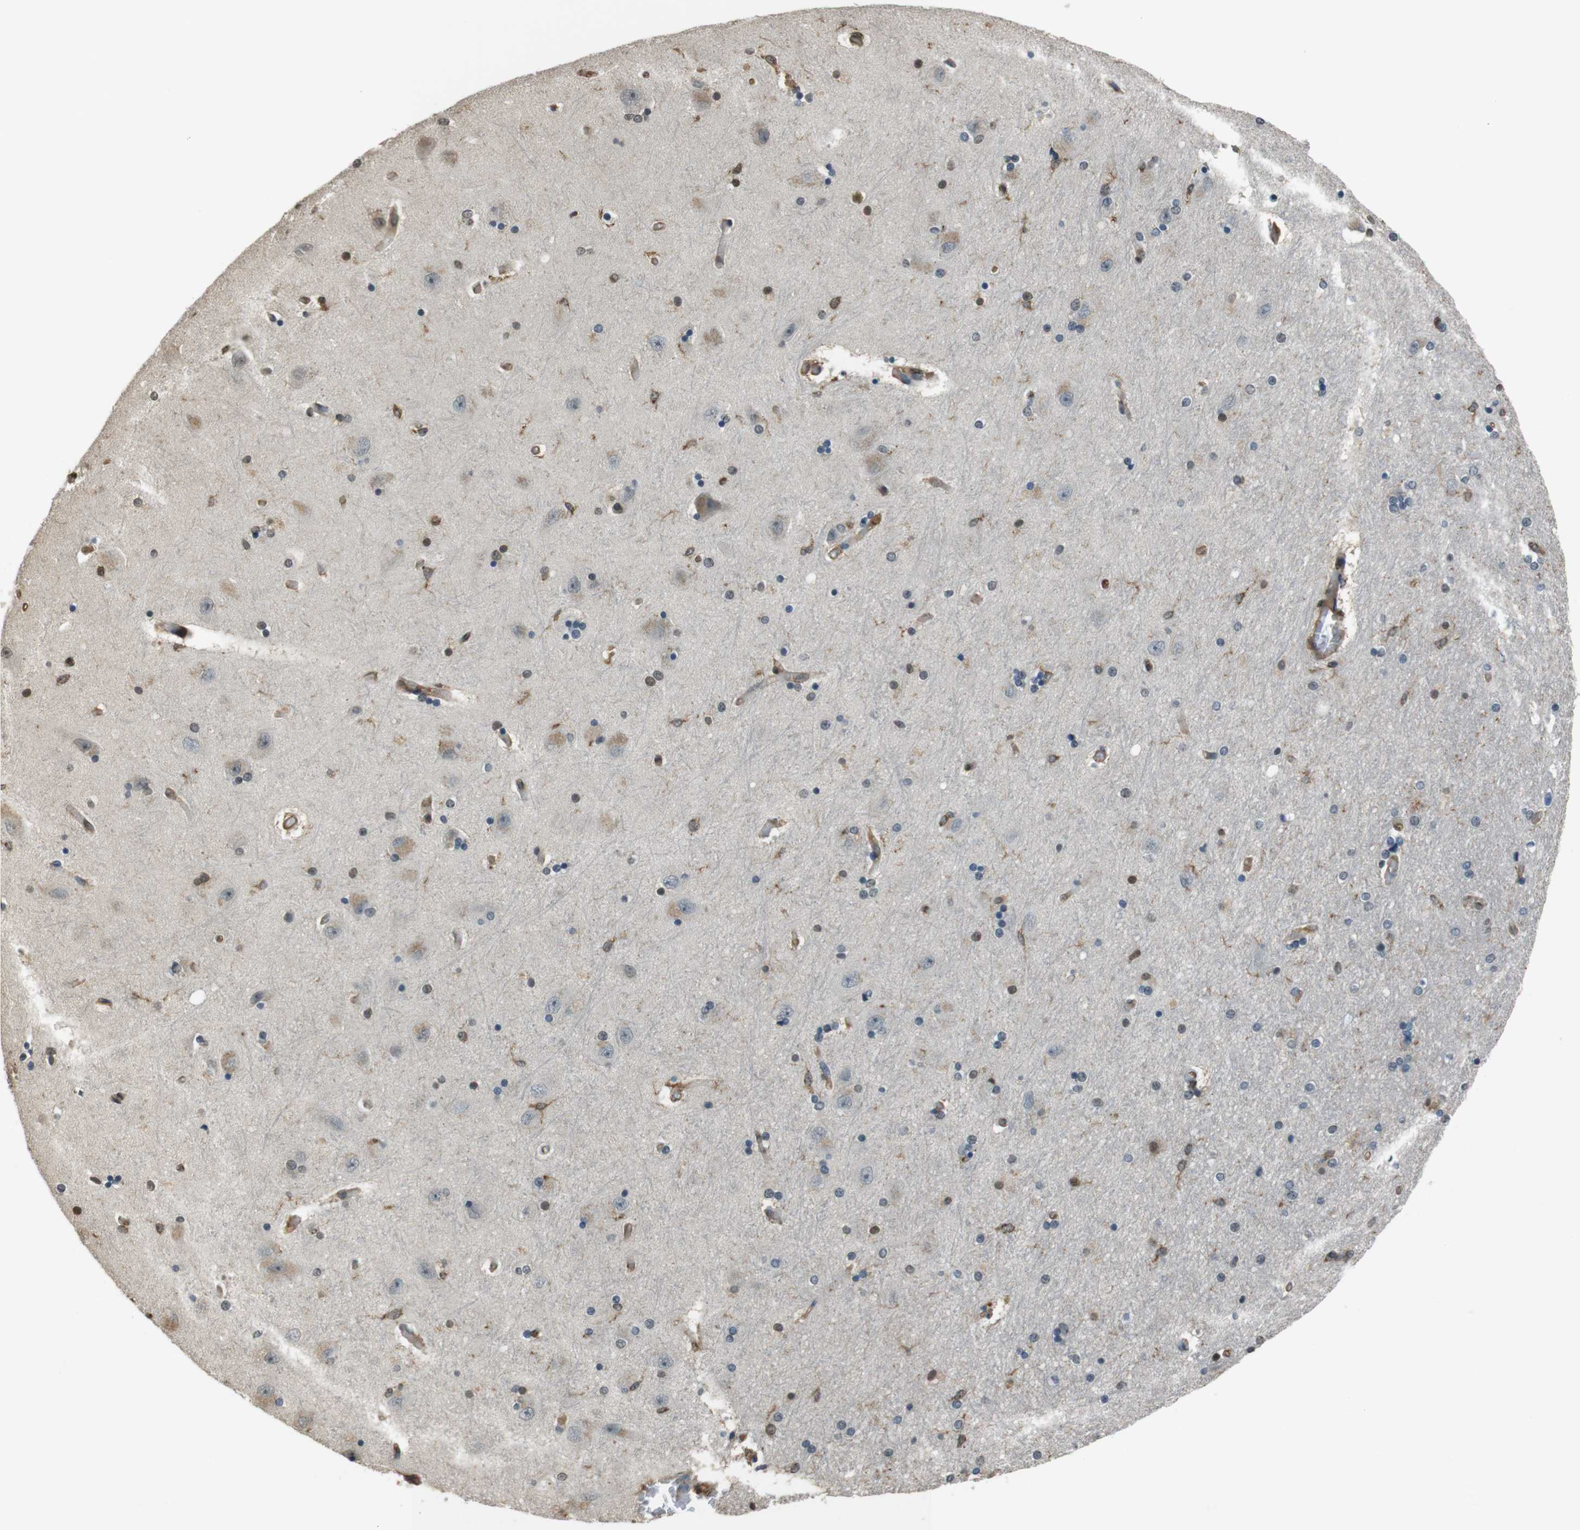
{"staining": {"intensity": "moderate", "quantity": "25%-75%", "location": "cytoplasmic/membranous,nuclear"}, "tissue": "hippocampus", "cell_type": "Glial cells", "image_type": "normal", "snomed": [{"axis": "morphology", "description": "Normal tissue, NOS"}, {"axis": "topography", "description": "Hippocampus"}], "caption": "This histopathology image displays immunohistochemistry staining of unremarkable hippocampus, with medium moderate cytoplasmic/membranous,nuclear staining in about 25%-75% of glial cells.", "gene": "FCAR", "patient": {"sex": "female", "age": 54}}